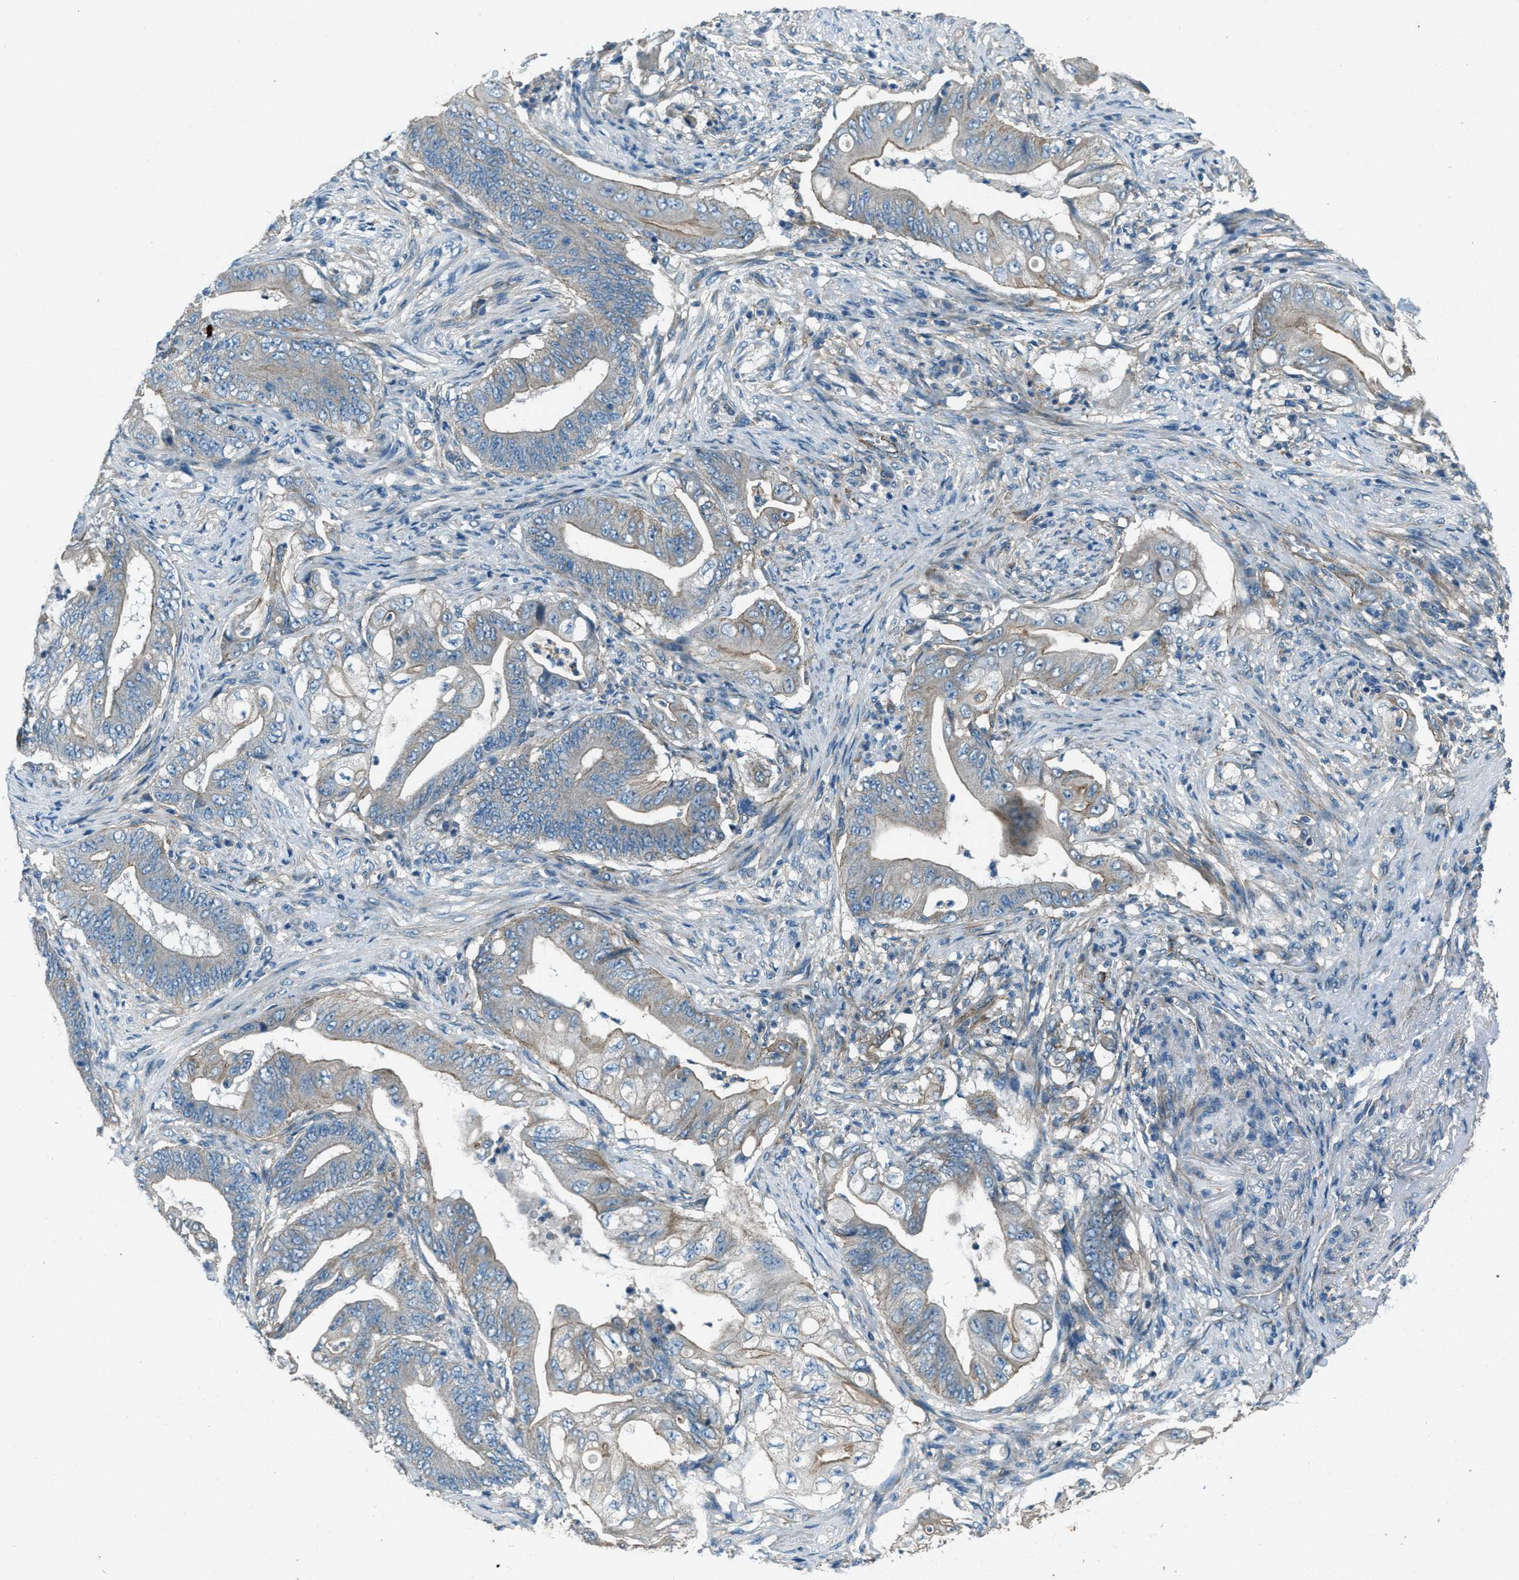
{"staining": {"intensity": "weak", "quantity": "<25%", "location": "cytoplasmic/membranous"}, "tissue": "stomach cancer", "cell_type": "Tumor cells", "image_type": "cancer", "snomed": [{"axis": "morphology", "description": "Adenocarcinoma, NOS"}, {"axis": "topography", "description": "Stomach"}], "caption": "High magnification brightfield microscopy of stomach cancer (adenocarcinoma) stained with DAB (brown) and counterstained with hematoxylin (blue): tumor cells show no significant positivity.", "gene": "SVIL", "patient": {"sex": "female", "age": 73}}